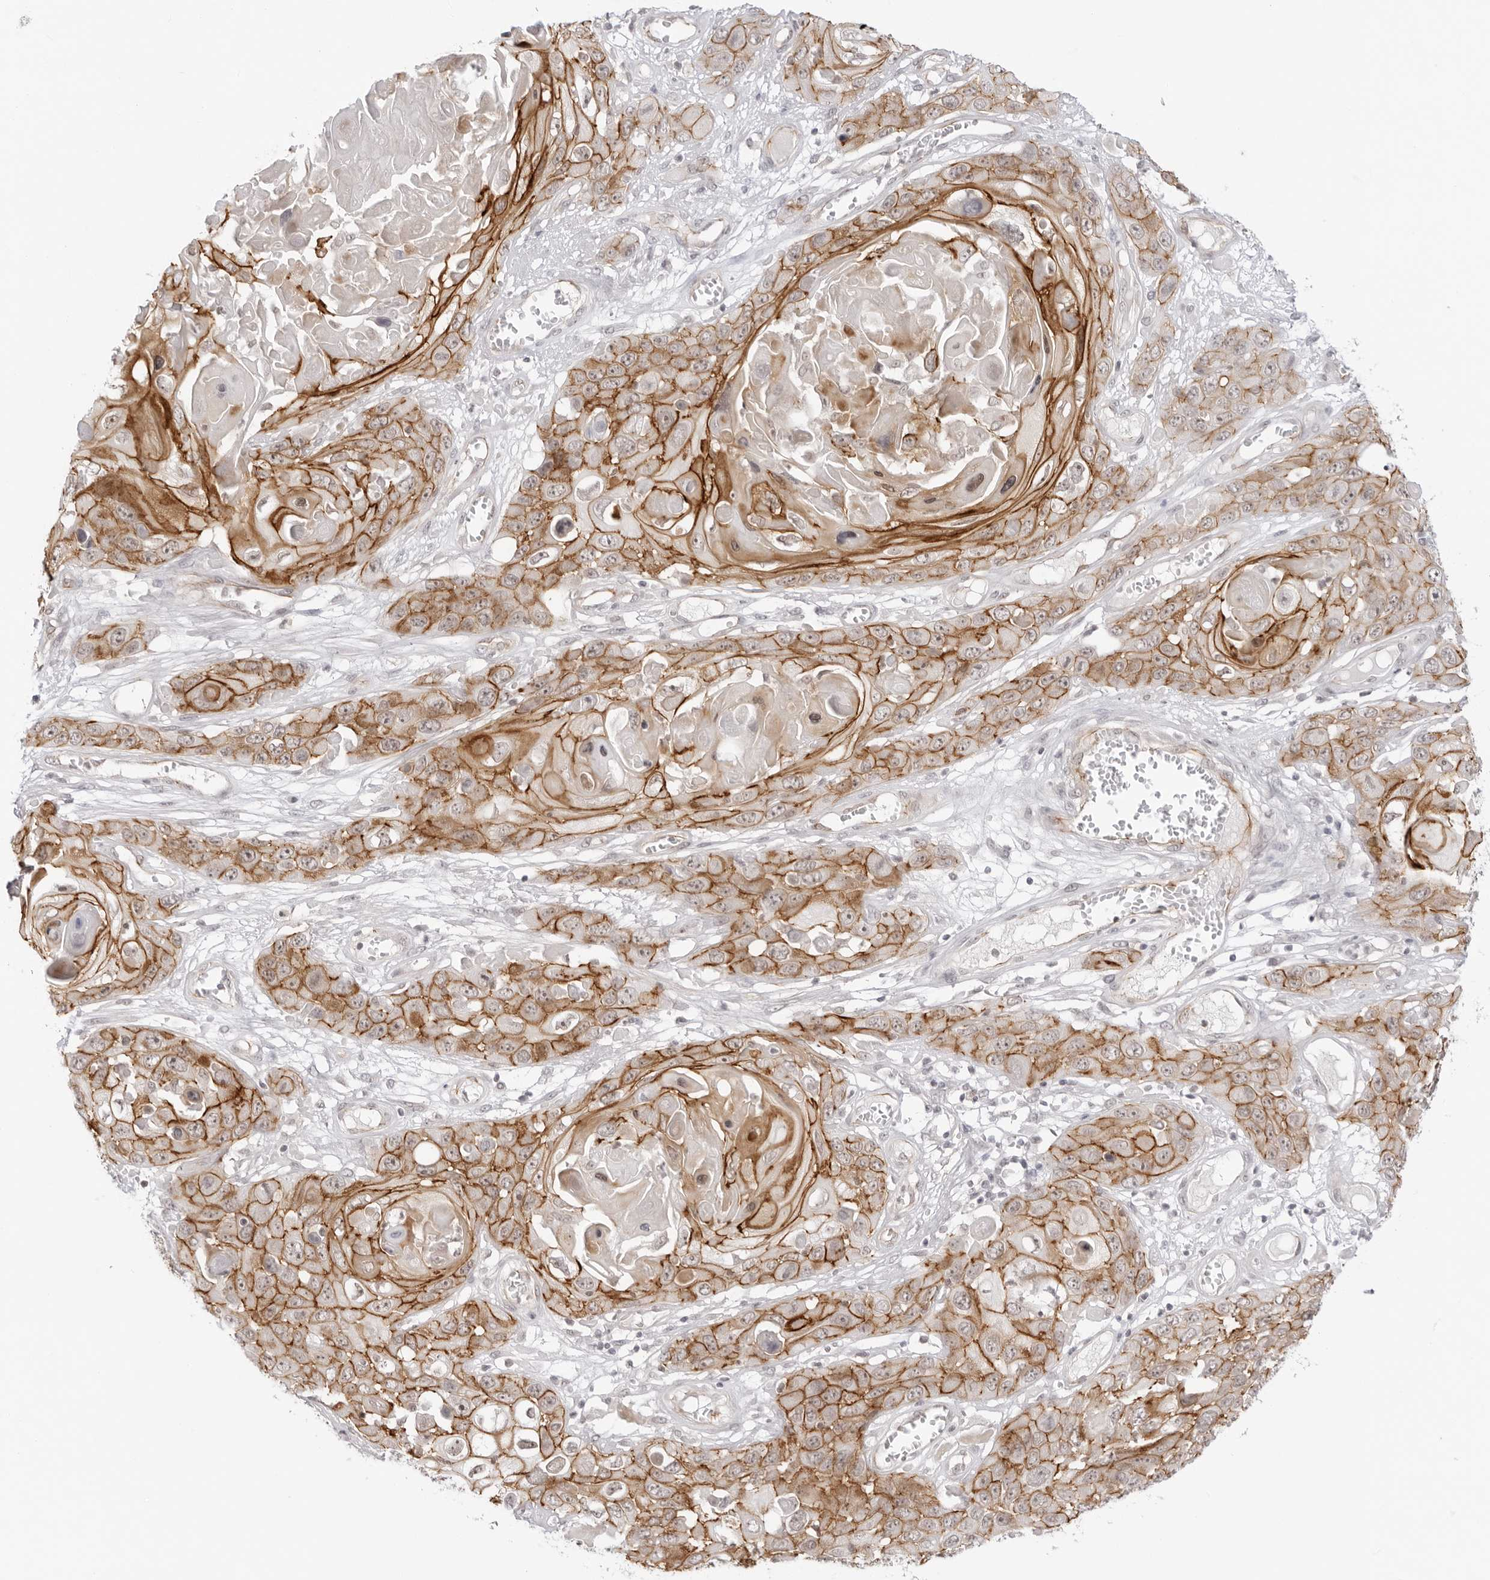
{"staining": {"intensity": "moderate", "quantity": ">75%", "location": "cytoplasmic/membranous"}, "tissue": "skin cancer", "cell_type": "Tumor cells", "image_type": "cancer", "snomed": [{"axis": "morphology", "description": "Squamous cell carcinoma, NOS"}, {"axis": "topography", "description": "Skin"}], "caption": "Immunohistochemistry photomicrograph of skin cancer (squamous cell carcinoma) stained for a protein (brown), which exhibits medium levels of moderate cytoplasmic/membranous staining in about >75% of tumor cells.", "gene": "TRAPPC3", "patient": {"sex": "male", "age": 55}}